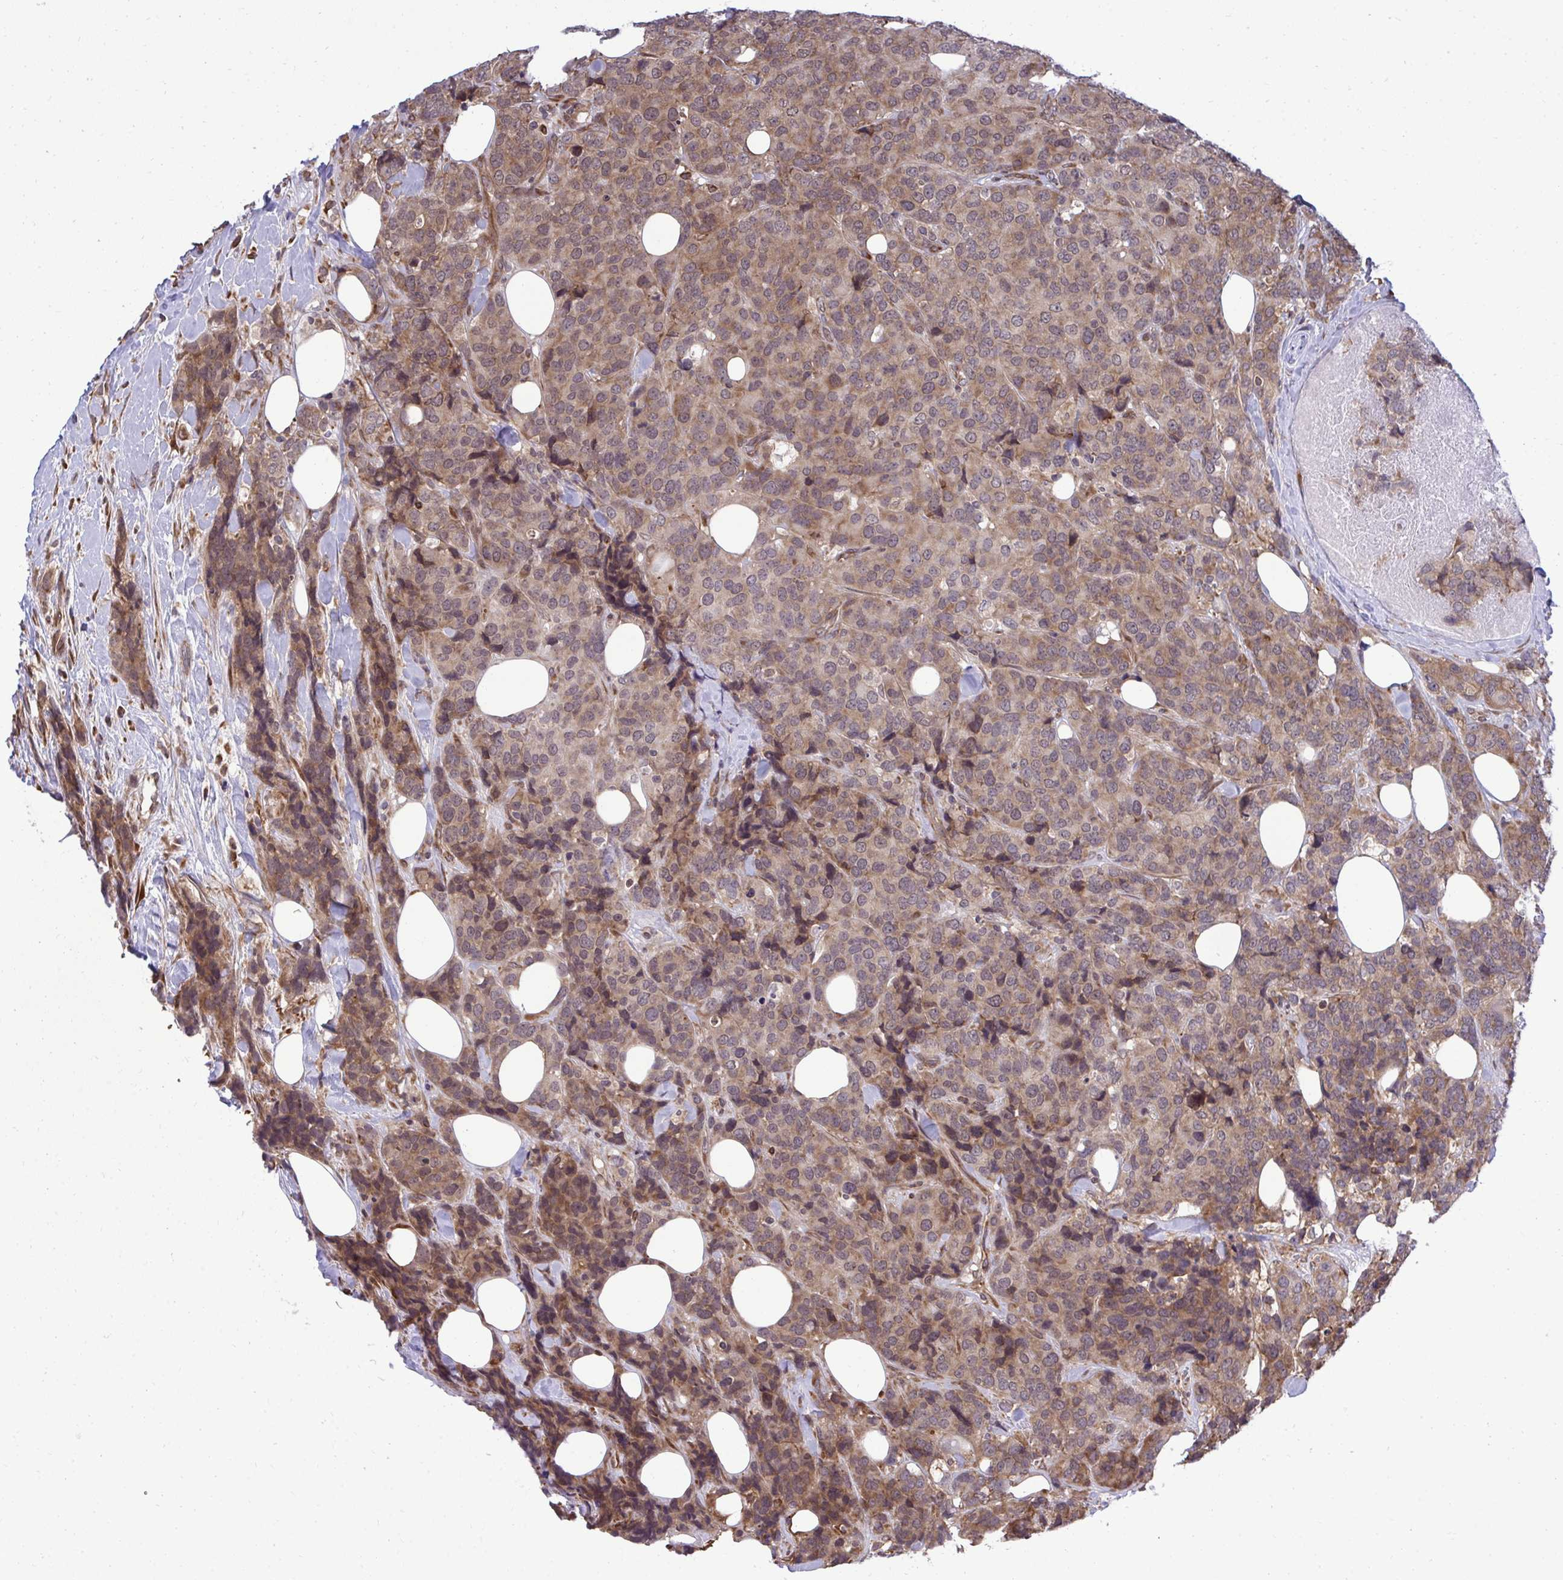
{"staining": {"intensity": "moderate", "quantity": ">75%", "location": "cytoplasmic/membranous"}, "tissue": "breast cancer", "cell_type": "Tumor cells", "image_type": "cancer", "snomed": [{"axis": "morphology", "description": "Lobular carcinoma"}, {"axis": "topography", "description": "Breast"}], "caption": "Immunohistochemistry micrograph of breast cancer (lobular carcinoma) stained for a protein (brown), which exhibits medium levels of moderate cytoplasmic/membranous positivity in approximately >75% of tumor cells.", "gene": "RPS15", "patient": {"sex": "female", "age": 59}}